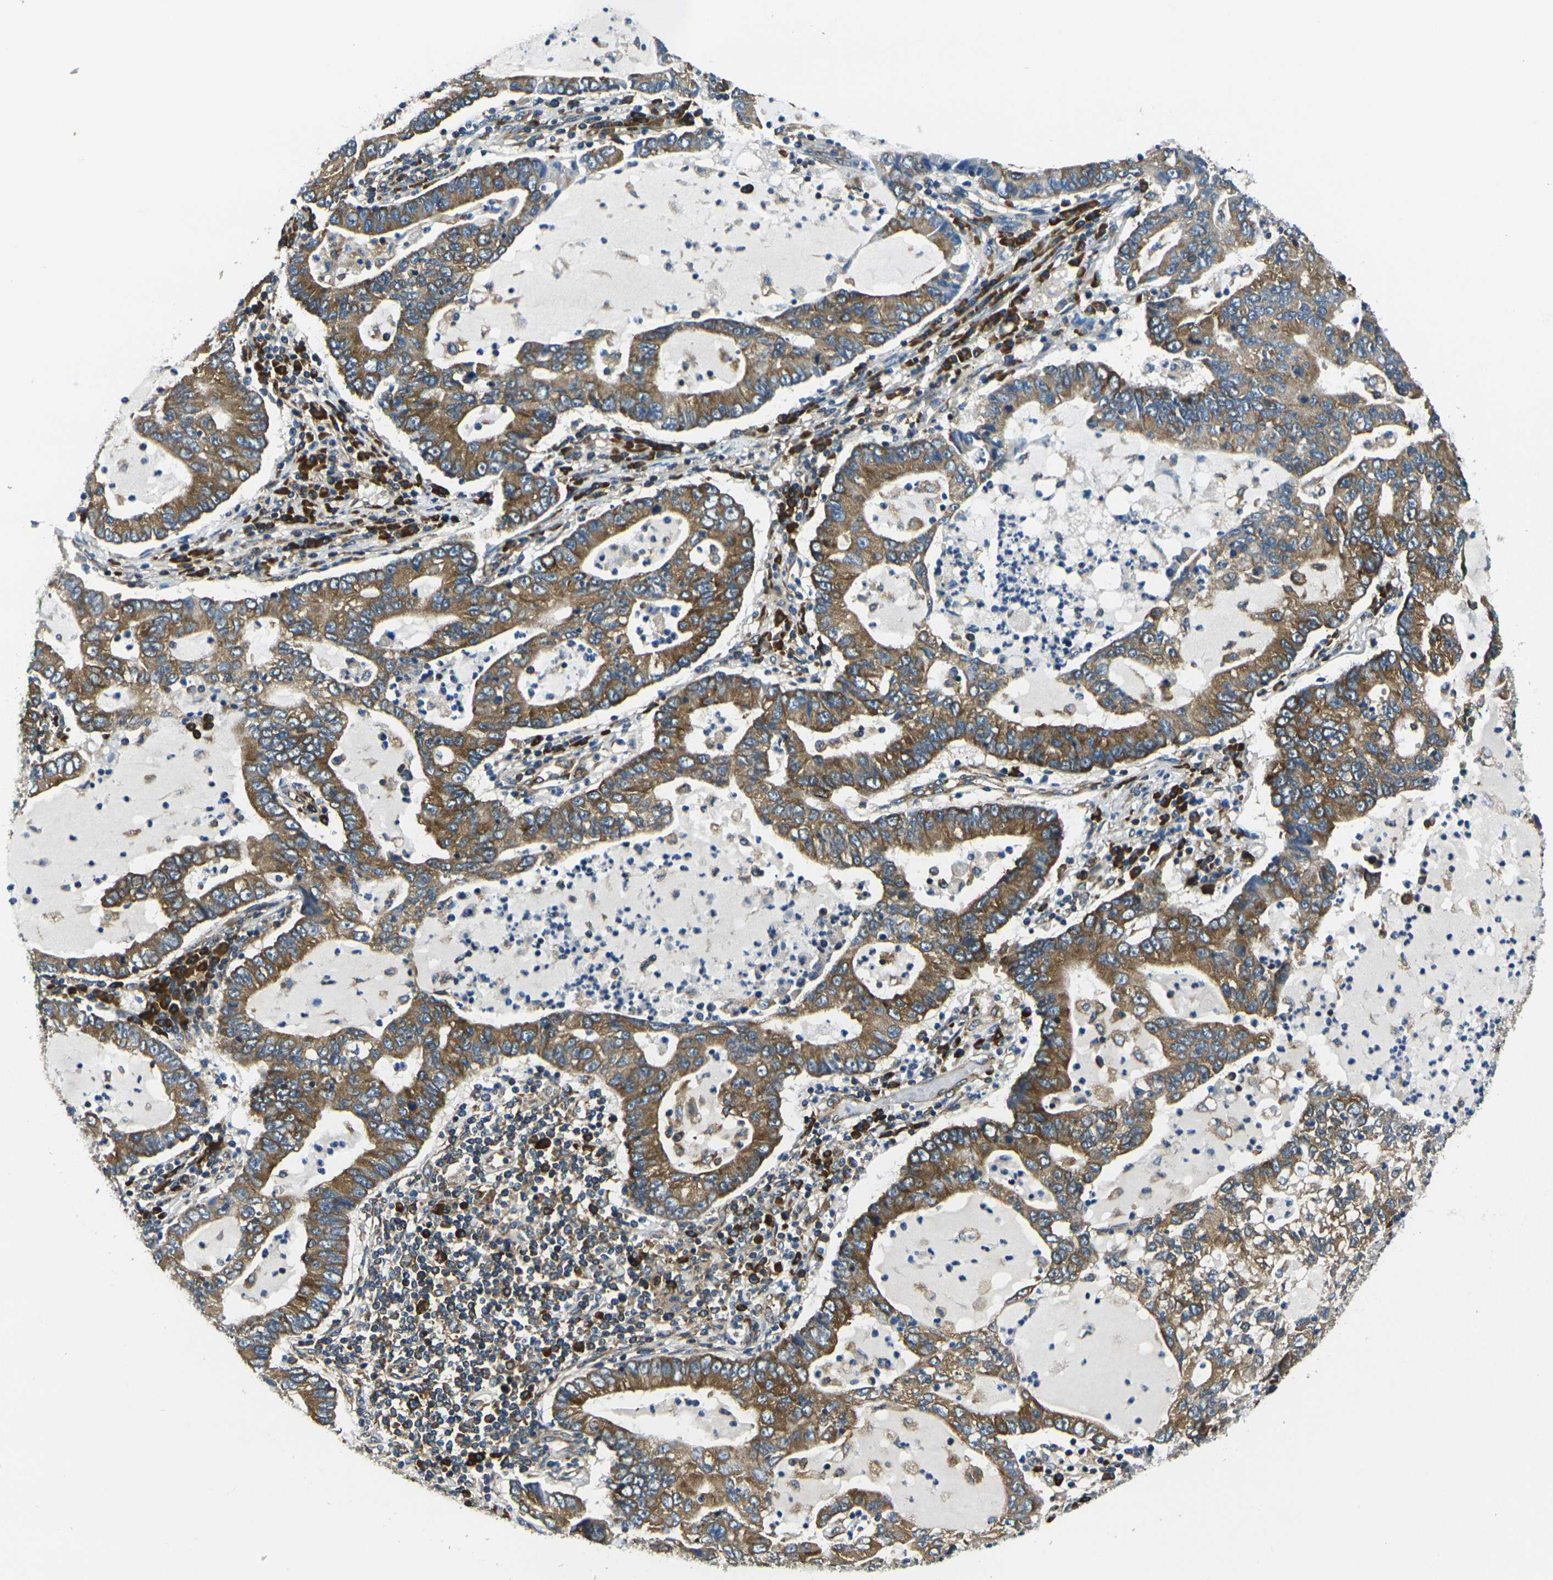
{"staining": {"intensity": "strong", "quantity": ">75%", "location": "cytoplasmic/membranous"}, "tissue": "lung cancer", "cell_type": "Tumor cells", "image_type": "cancer", "snomed": [{"axis": "morphology", "description": "Adenocarcinoma, NOS"}, {"axis": "topography", "description": "Lung"}], "caption": "Tumor cells reveal strong cytoplasmic/membranous positivity in about >75% of cells in lung adenocarcinoma.", "gene": "RPSA", "patient": {"sex": "female", "age": 51}}